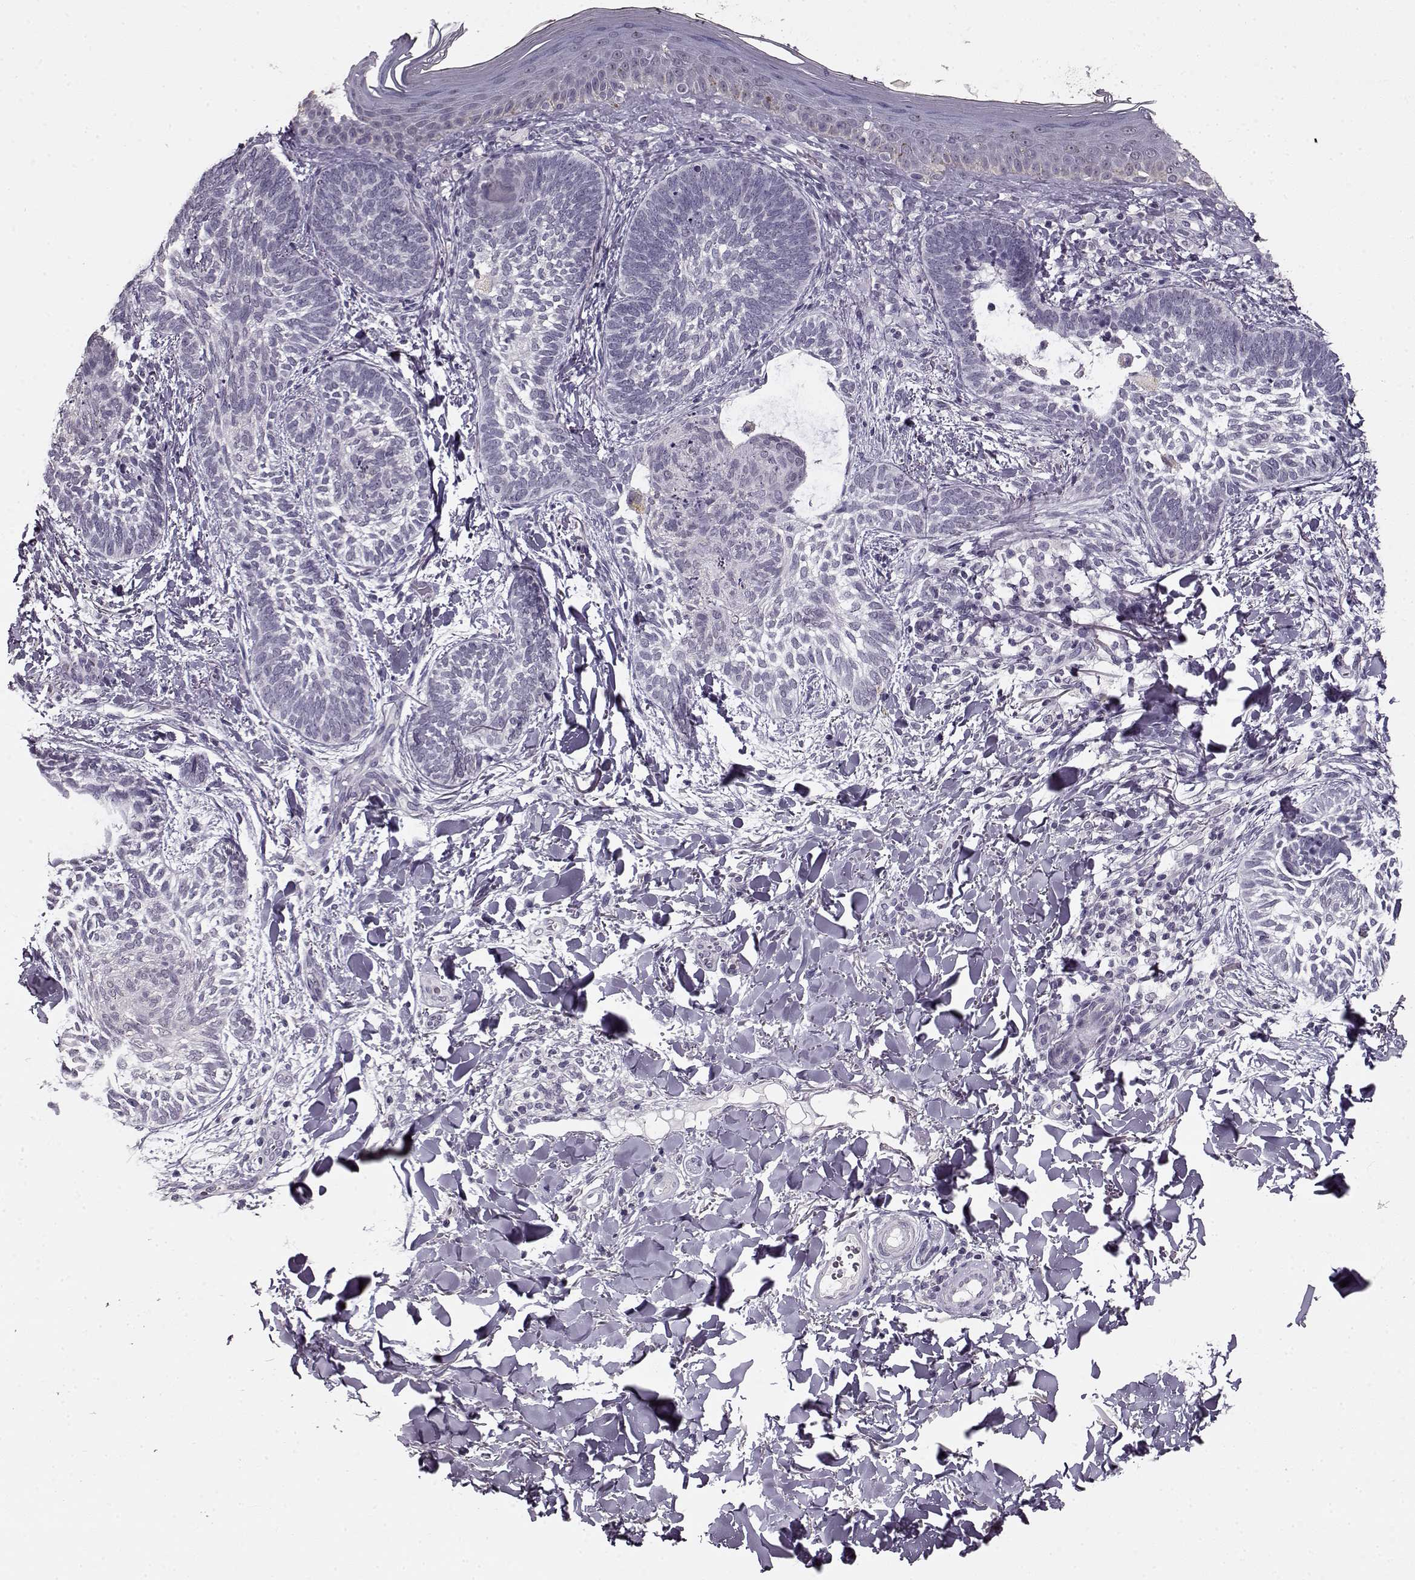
{"staining": {"intensity": "negative", "quantity": "none", "location": "none"}, "tissue": "skin cancer", "cell_type": "Tumor cells", "image_type": "cancer", "snomed": [{"axis": "morphology", "description": "Normal tissue, NOS"}, {"axis": "morphology", "description": "Basal cell carcinoma"}, {"axis": "topography", "description": "Skin"}], "caption": "This is an IHC image of skin cancer (basal cell carcinoma). There is no staining in tumor cells.", "gene": "RP1L1", "patient": {"sex": "male", "age": 46}}